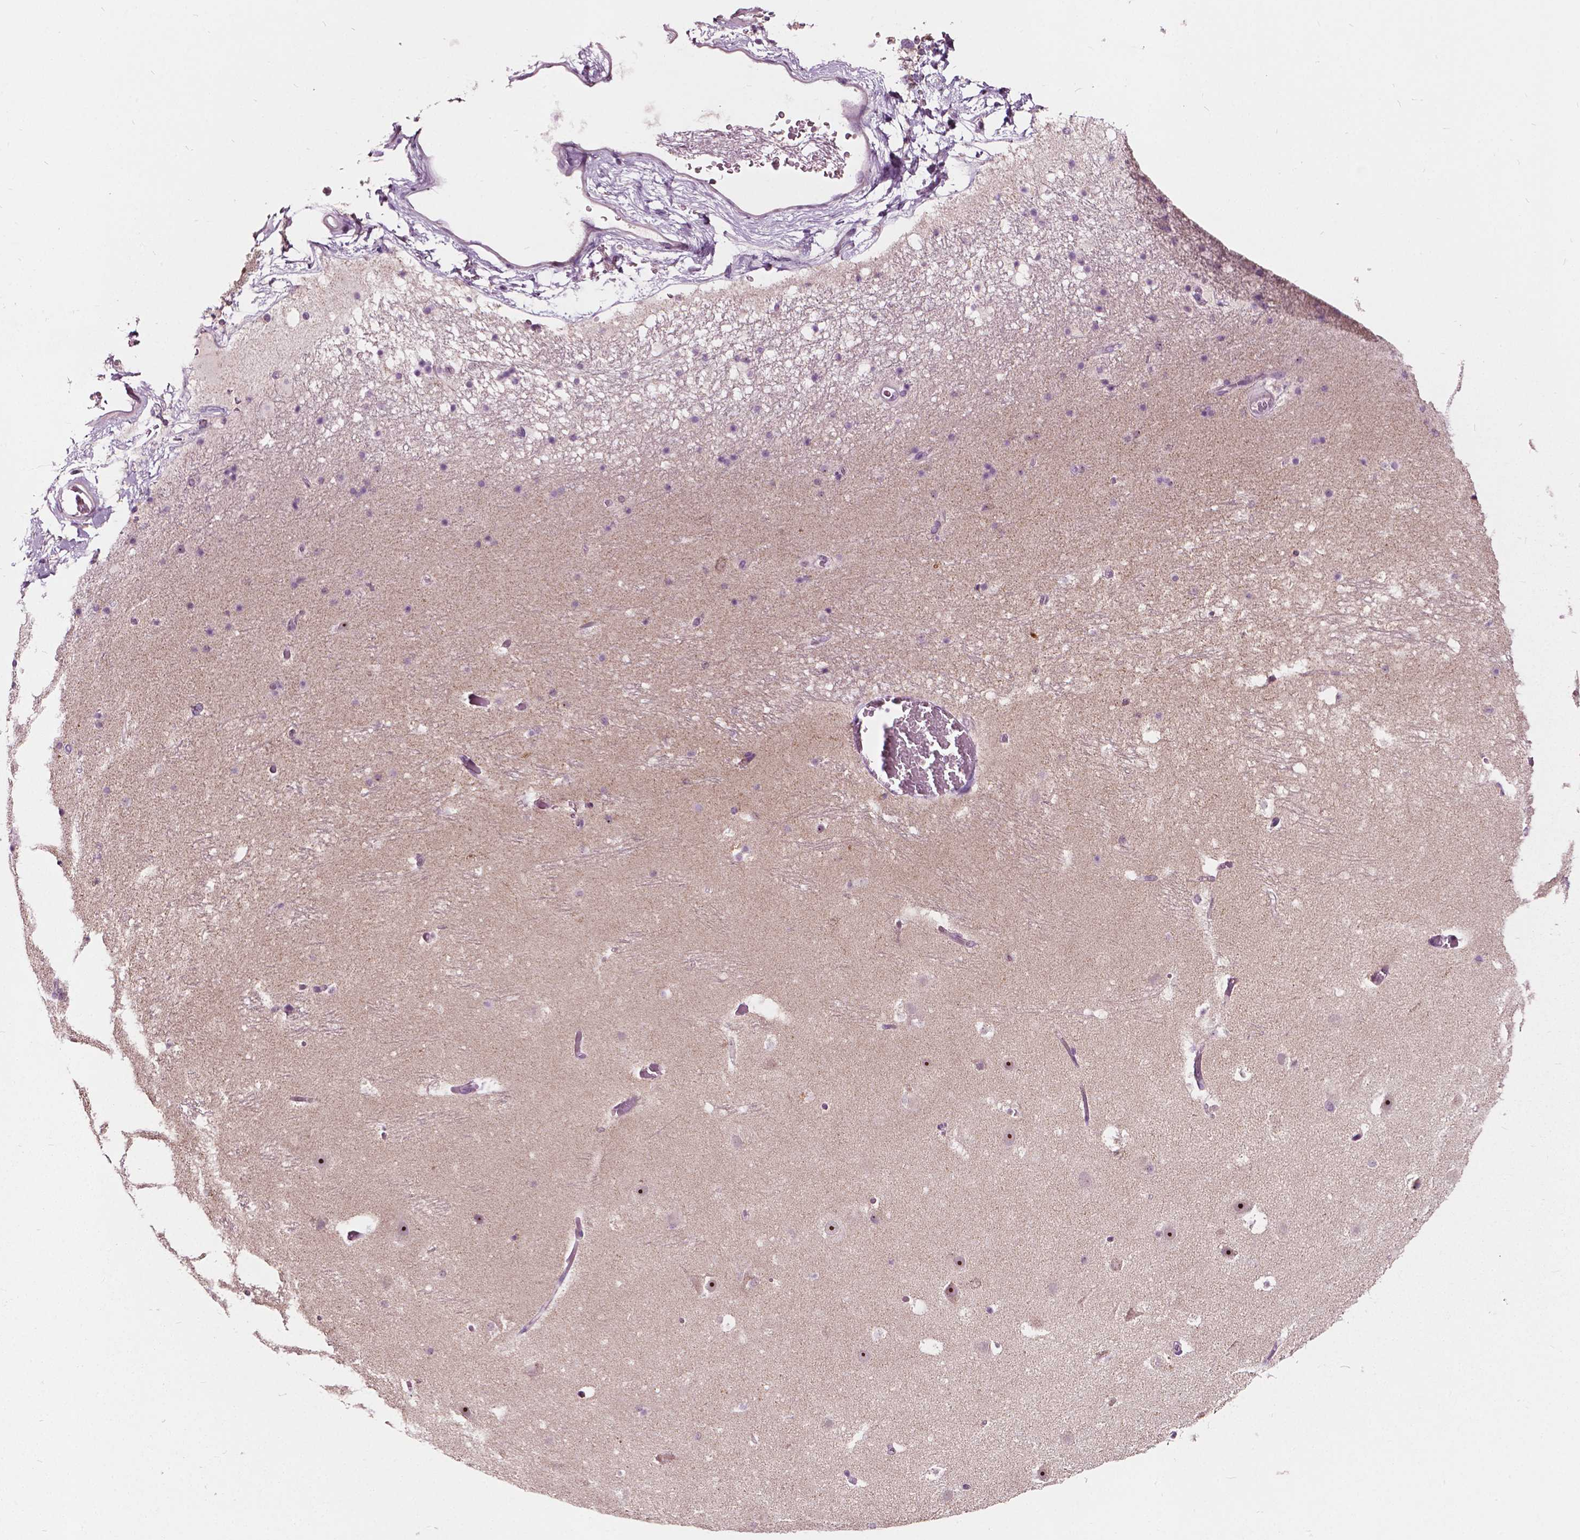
{"staining": {"intensity": "negative", "quantity": "none", "location": "none"}, "tissue": "hippocampus", "cell_type": "Glial cells", "image_type": "normal", "snomed": [{"axis": "morphology", "description": "Normal tissue, NOS"}, {"axis": "topography", "description": "Hippocampus"}], "caption": "A high-resolution image shows immunohistochemistry (IHC) staining of unremarkable hippocampus, which shows no significant expression in glial cells.", "gene": "ODF3L2", "patient": {"sex": "male", "age": 26}}